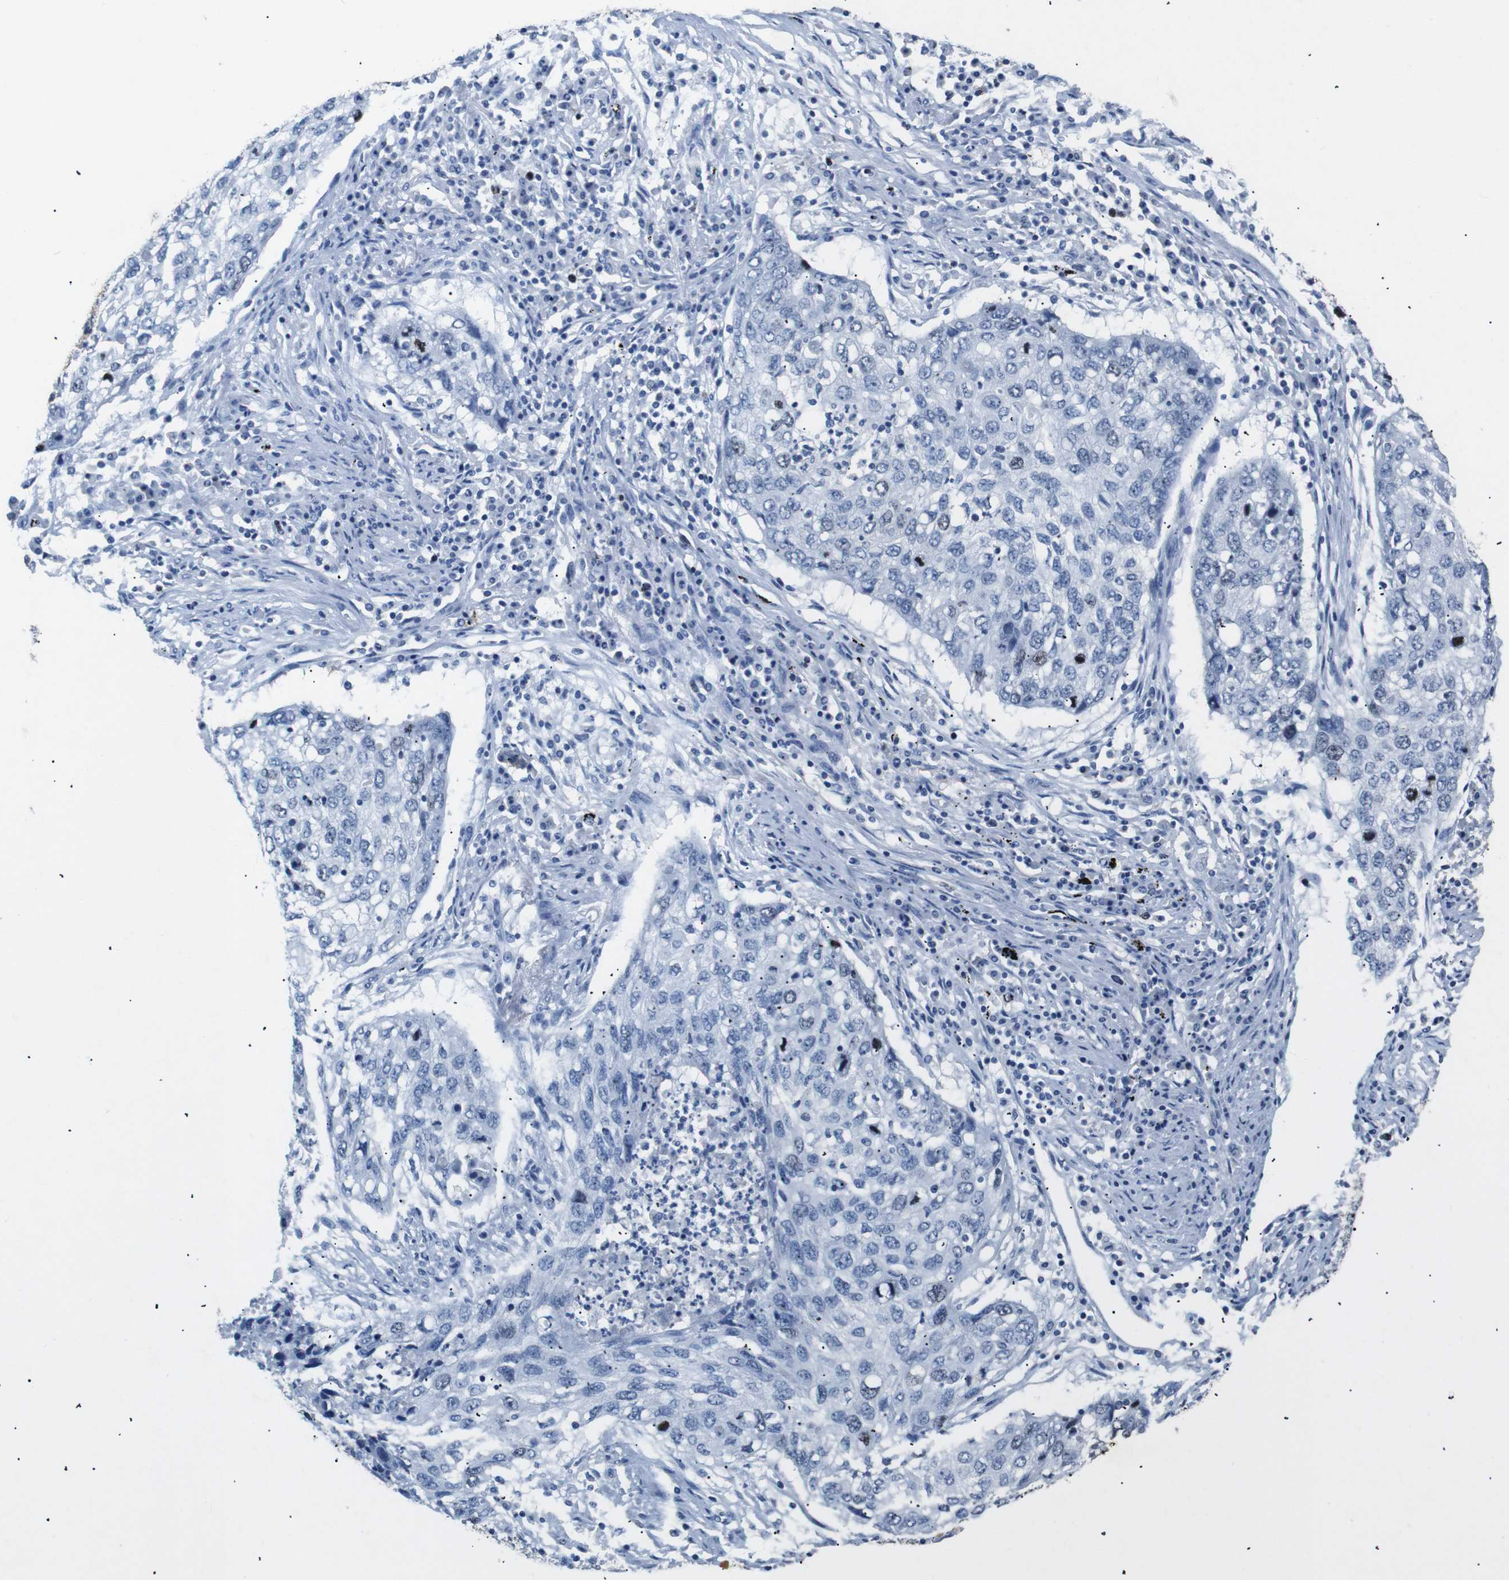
{"staining": {"intensity": "weak", "quantity": "<25%", "location": "nuclear"}, "tissue": "lung cancer", "cell_type": "Tumor cells", "image_type": "cancer", "snomed": [{"axis": "morphology", "description": "Squamous cell carcinoma, NOS"}, {"axis": "topography", "description": "Lung"}], "caption": "Protein analysis of lung squamous cell carcinoma demonstrates no significant positivity in tumor cells.", "gene": "INCENP", "patient": {"sex": "female", "age": 63}}